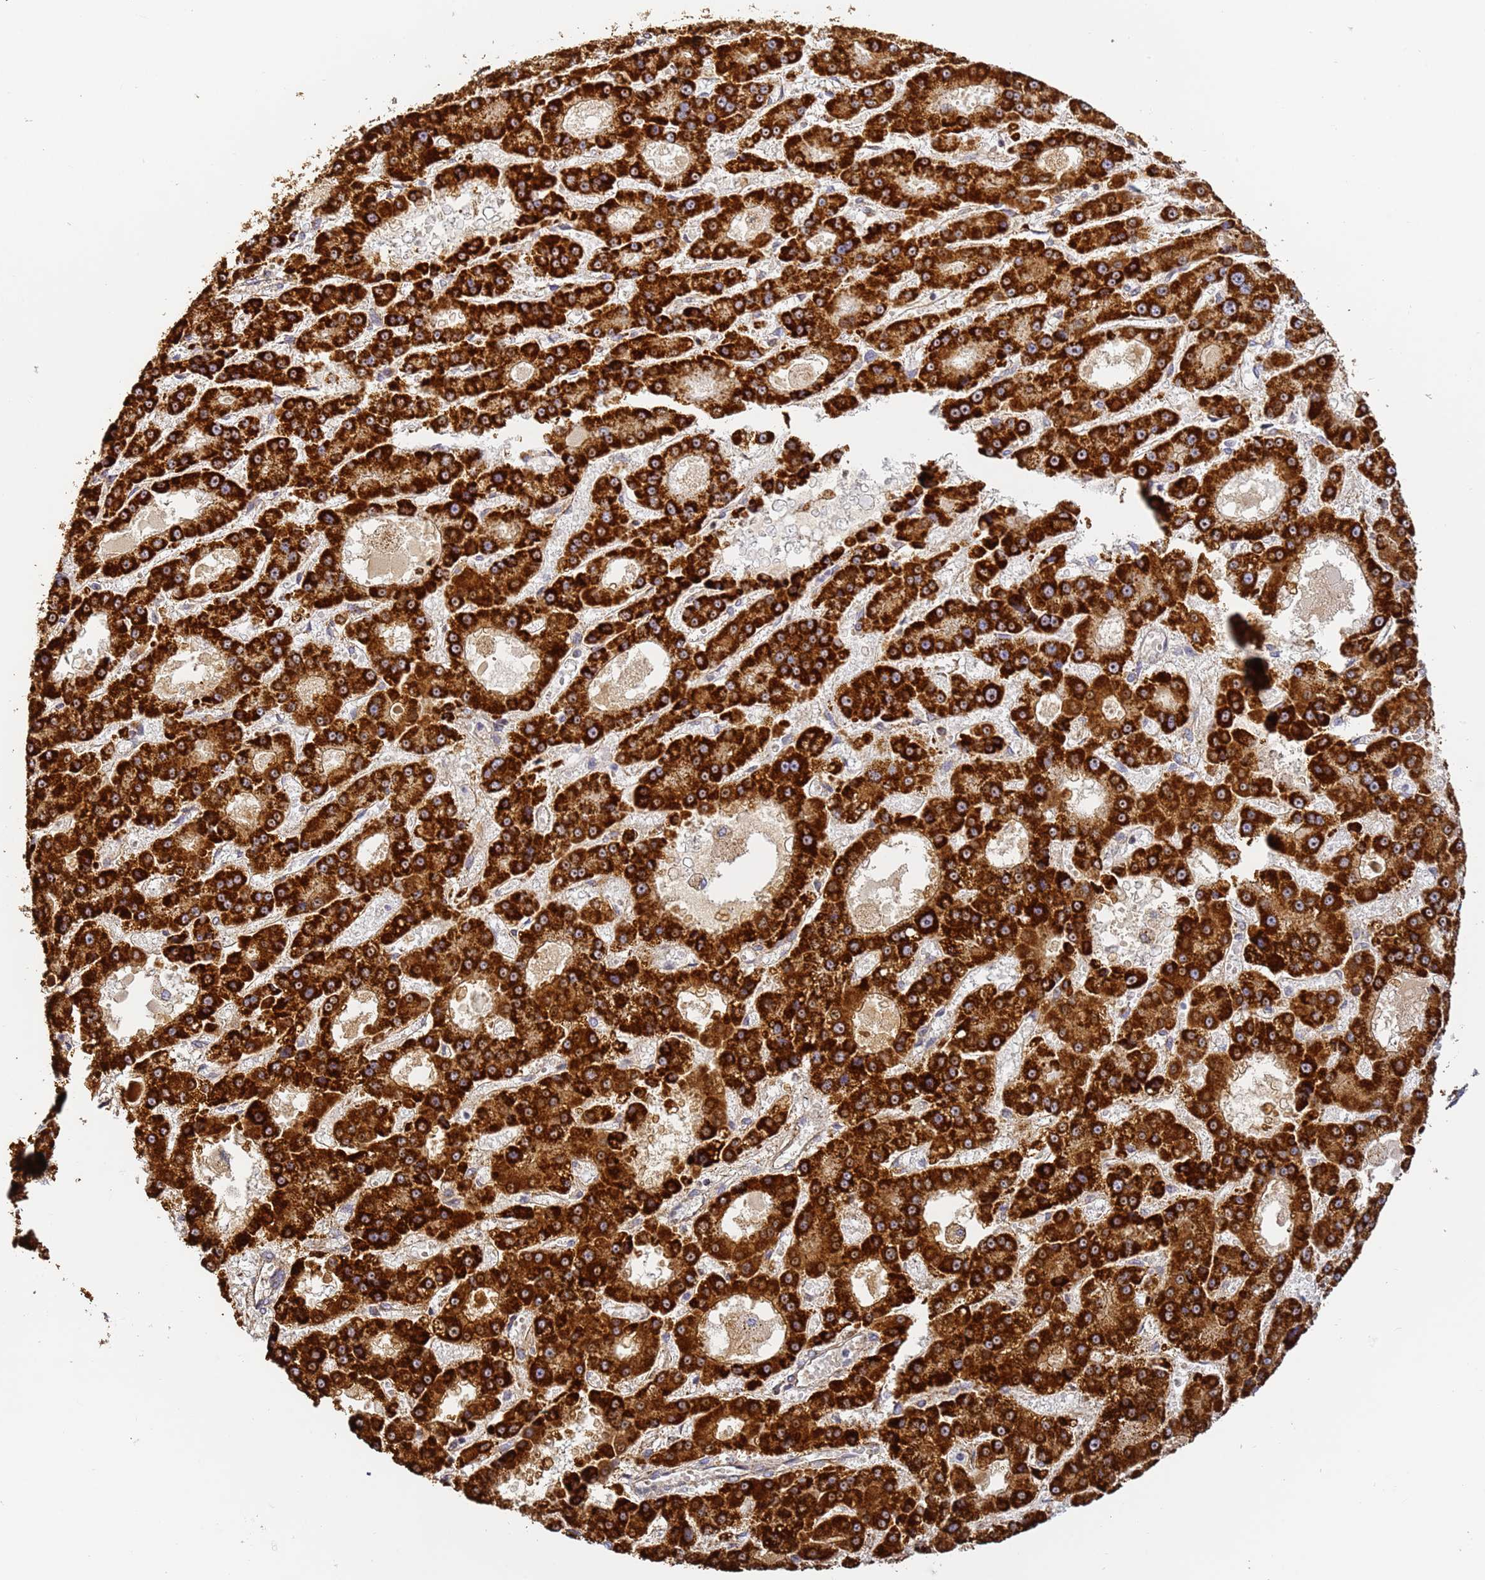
{"staining": {"intensity": "strong", "quantity": ">75%", "location": "cytoplasmic/membranous"}, "tissue": "liver cancer", "cell_type": "Tumor cells", "image_type": "cancer", "snomed": [{"axis": "morphology", "description": "Carcinoma, Hepatocellular, NOS"}, {"axis": "topography", "description": "Liver"}], "caption": "Hepatocellular carcinoma (liver) was stained to show a protein in brown. There is high levels of strong cytoplasmic/membranous positivity in approximately >75% of tumor cells.", "gene": "FRG2C", "patient": {"sex": "male", "age": 70}}